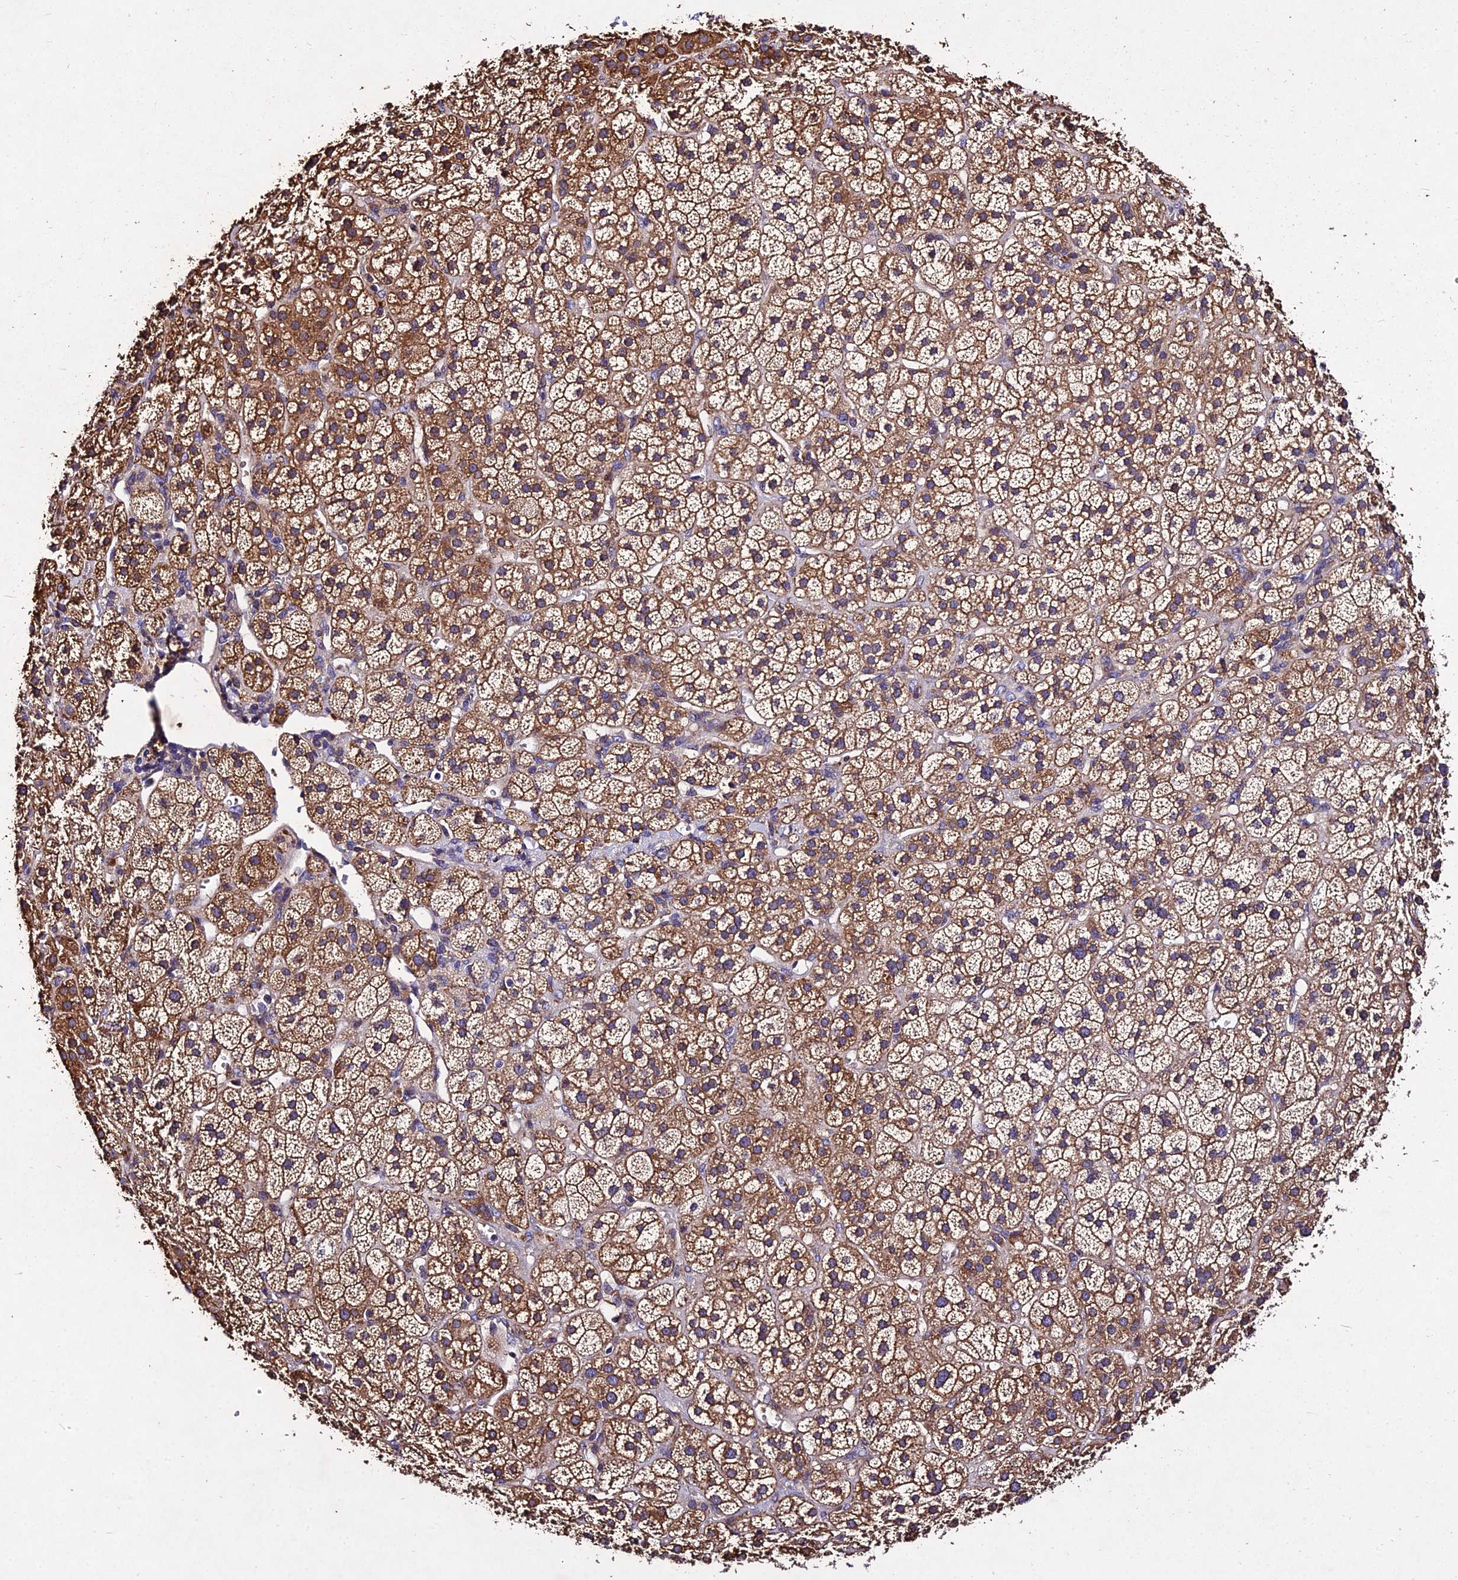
{"staining": {"intensity": "strong", "quantity": ">75%", "location": "cytoplasmic/membranous"}, "tissue": "adrenal gland", "cell_type": "Glandular cells", "image_type": "normal", "snomed": [{"axis": "morphology", "description": "Normal tissue, NOS"}, {"axis": "topography", "description": "Adrenal gland"}], "caption": "Adrenal gland was stained to show a protein in brown. There is high levels of strong cytoplasmic/membranous positivity in about >75% of glandular cells. The staining was performed using DAB (3,3'-diaminobenzidine), with brown indicating positive protein expression. Nuclei are stained blue with hematoxylin.", "gene": "AP3M1", "patient": {"sex": "female", "age": 70}}